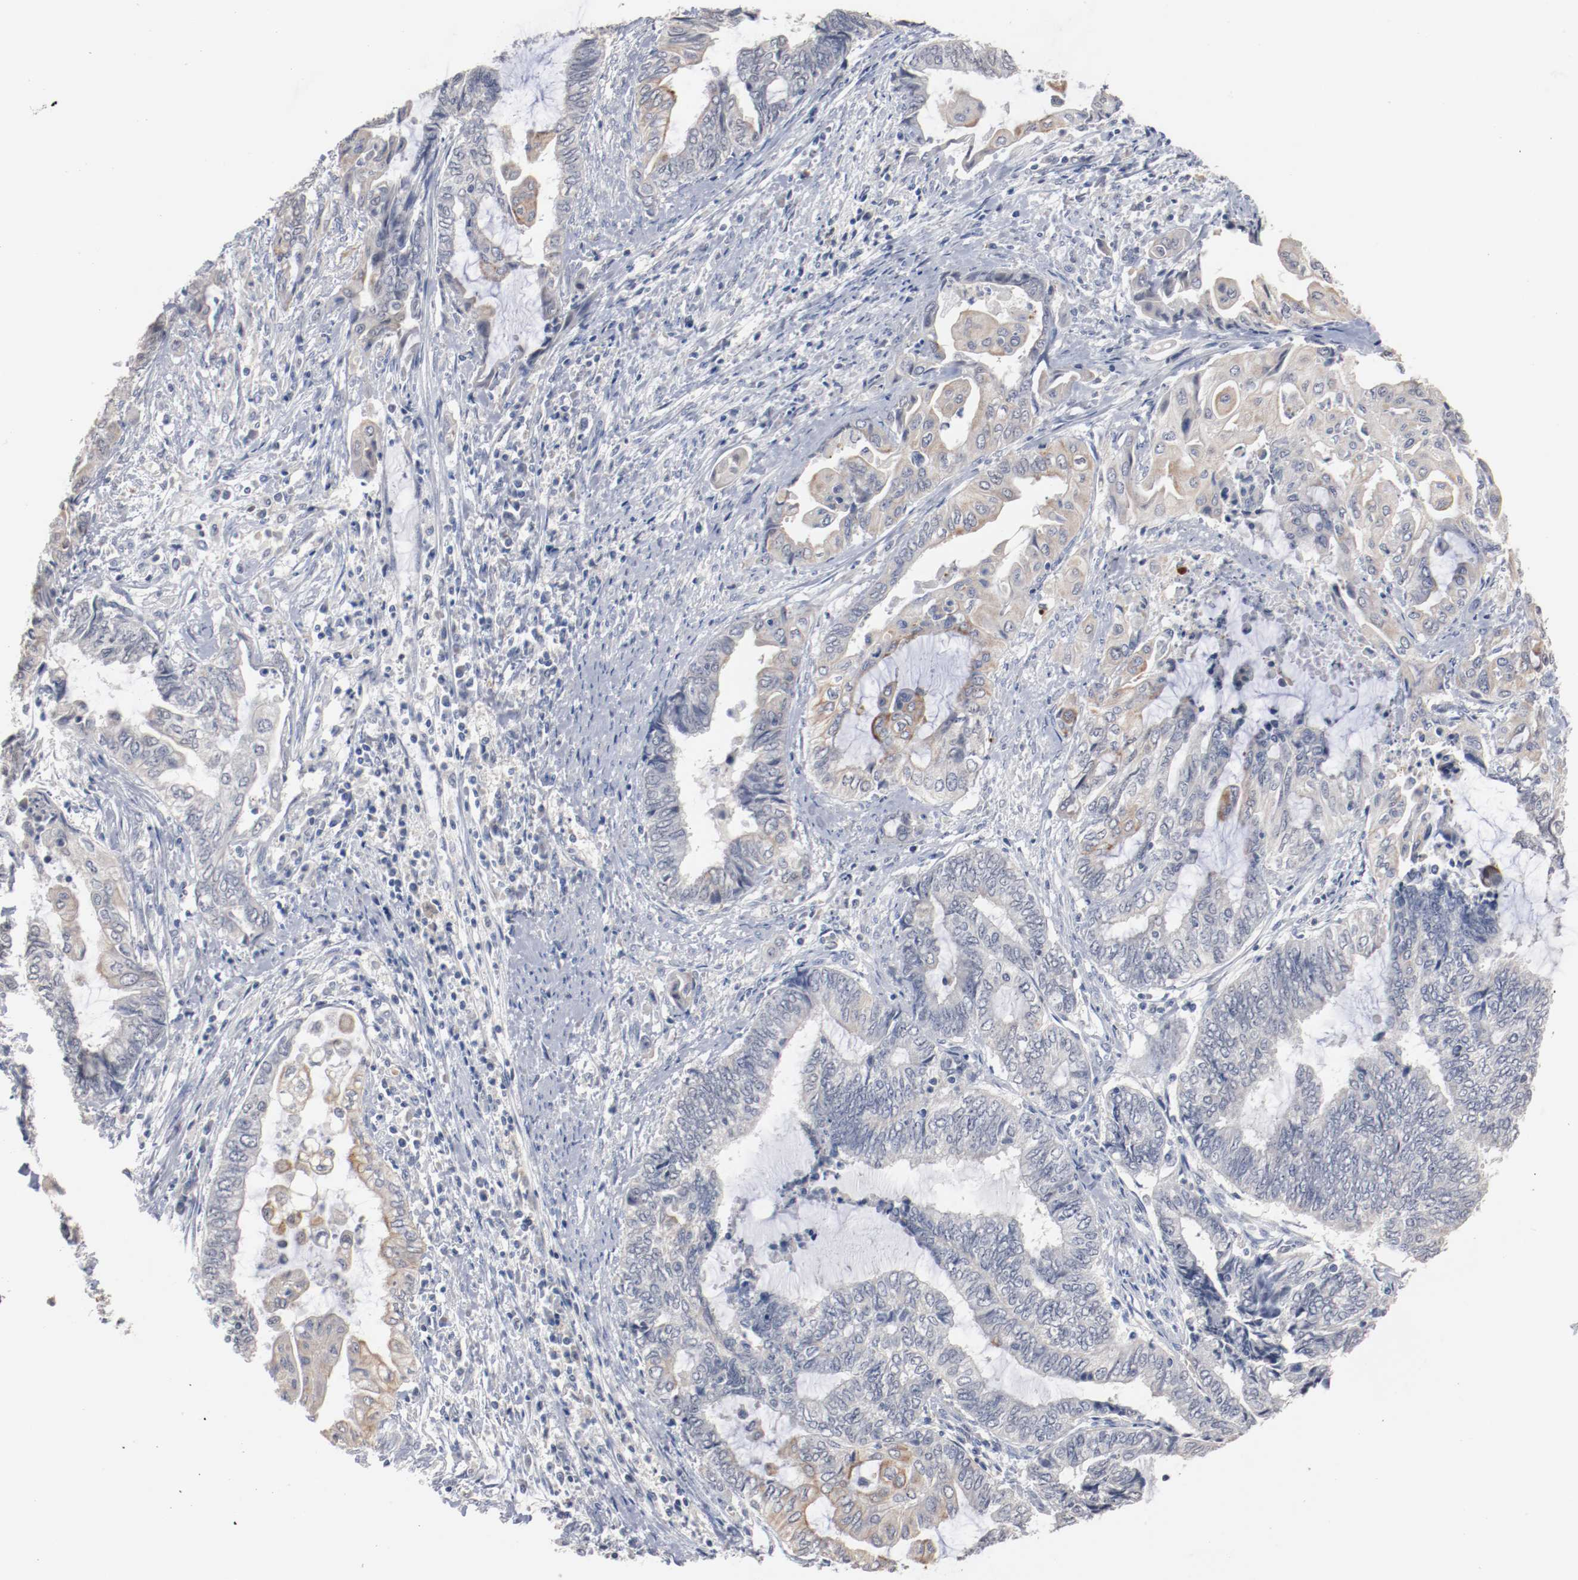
{"staining": {"intensity": "weak", "quantity": "<25%", "location": "cytoplasmic/membranous"}, "tissue": "endometrial cancer", "cell_type": "Tumor cells", "image_type": "cancer", "snomed": [{"axis": "morphology", "description": "Adenocarcinoma, NOS"}, {"axis": "topography", "description": "Uterus"}, {"axis": "topography", "description": "Endometrium"}], "caption": "This is a photomicrograph of IHC staining of adenocarcinoma (endometrial), which shows no expression in tumor cells.", "gene": "ERICH1", "patient": {"sex": "female", "age": 70}}